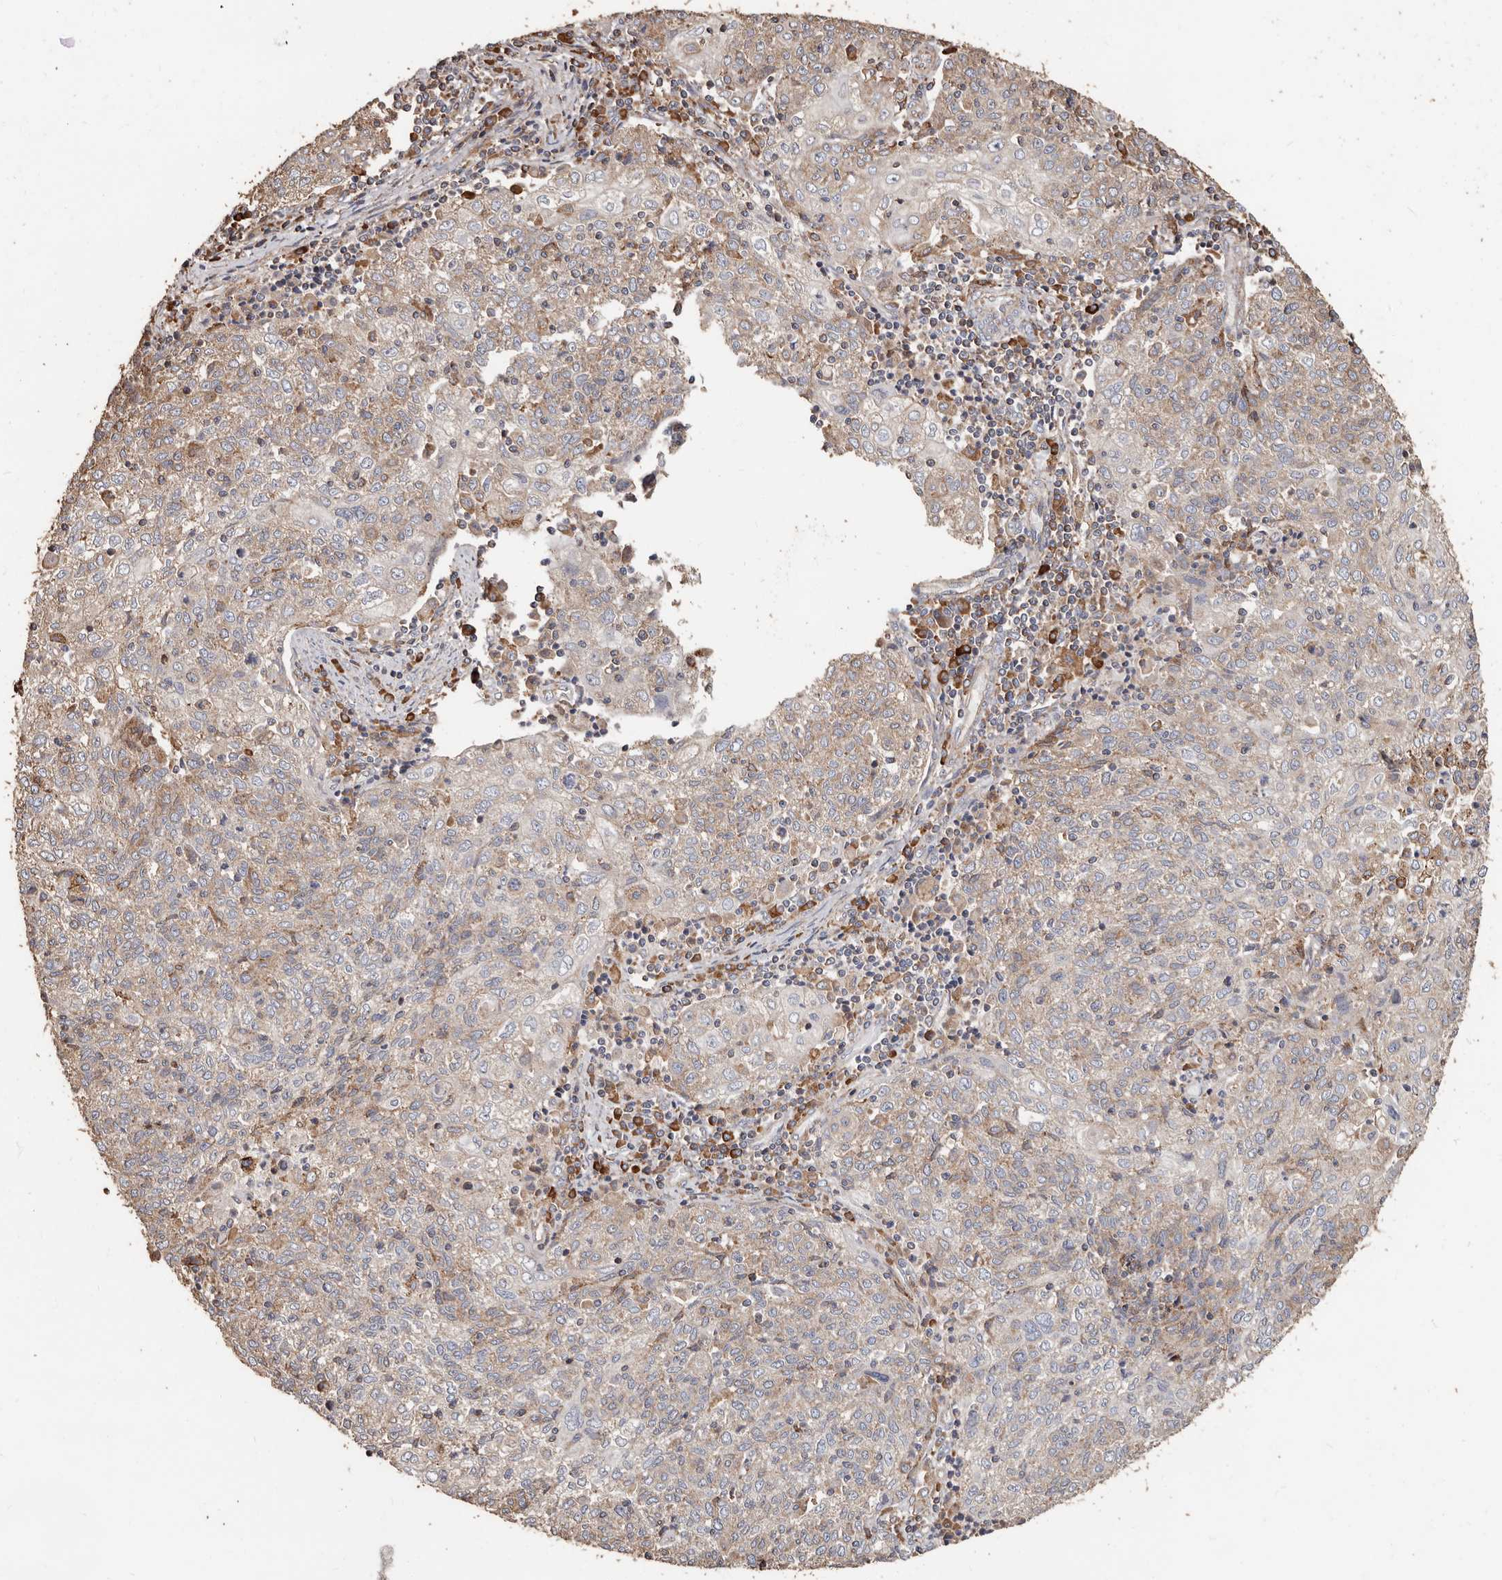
{"staining": {"intensity": "weak", "quantity": ">75%", "location": "cytoplasmic/membranous"}, "tissue": "cervical cancer", "cell_type": "Tumor cells", "image_type": "cancer", "snomed": [{"axis": "morphology", "description": "Squamous cell carcinoma, NOS"}, {"axis": "topography", "description": "Cervix"}], "caption": "Cervical cancer tissue shows weak cytoplasmic/membranous staining in about >75% of tumor cells", "gene": "OSGIN2", "patient": {"sex": "female", "age": 48}}